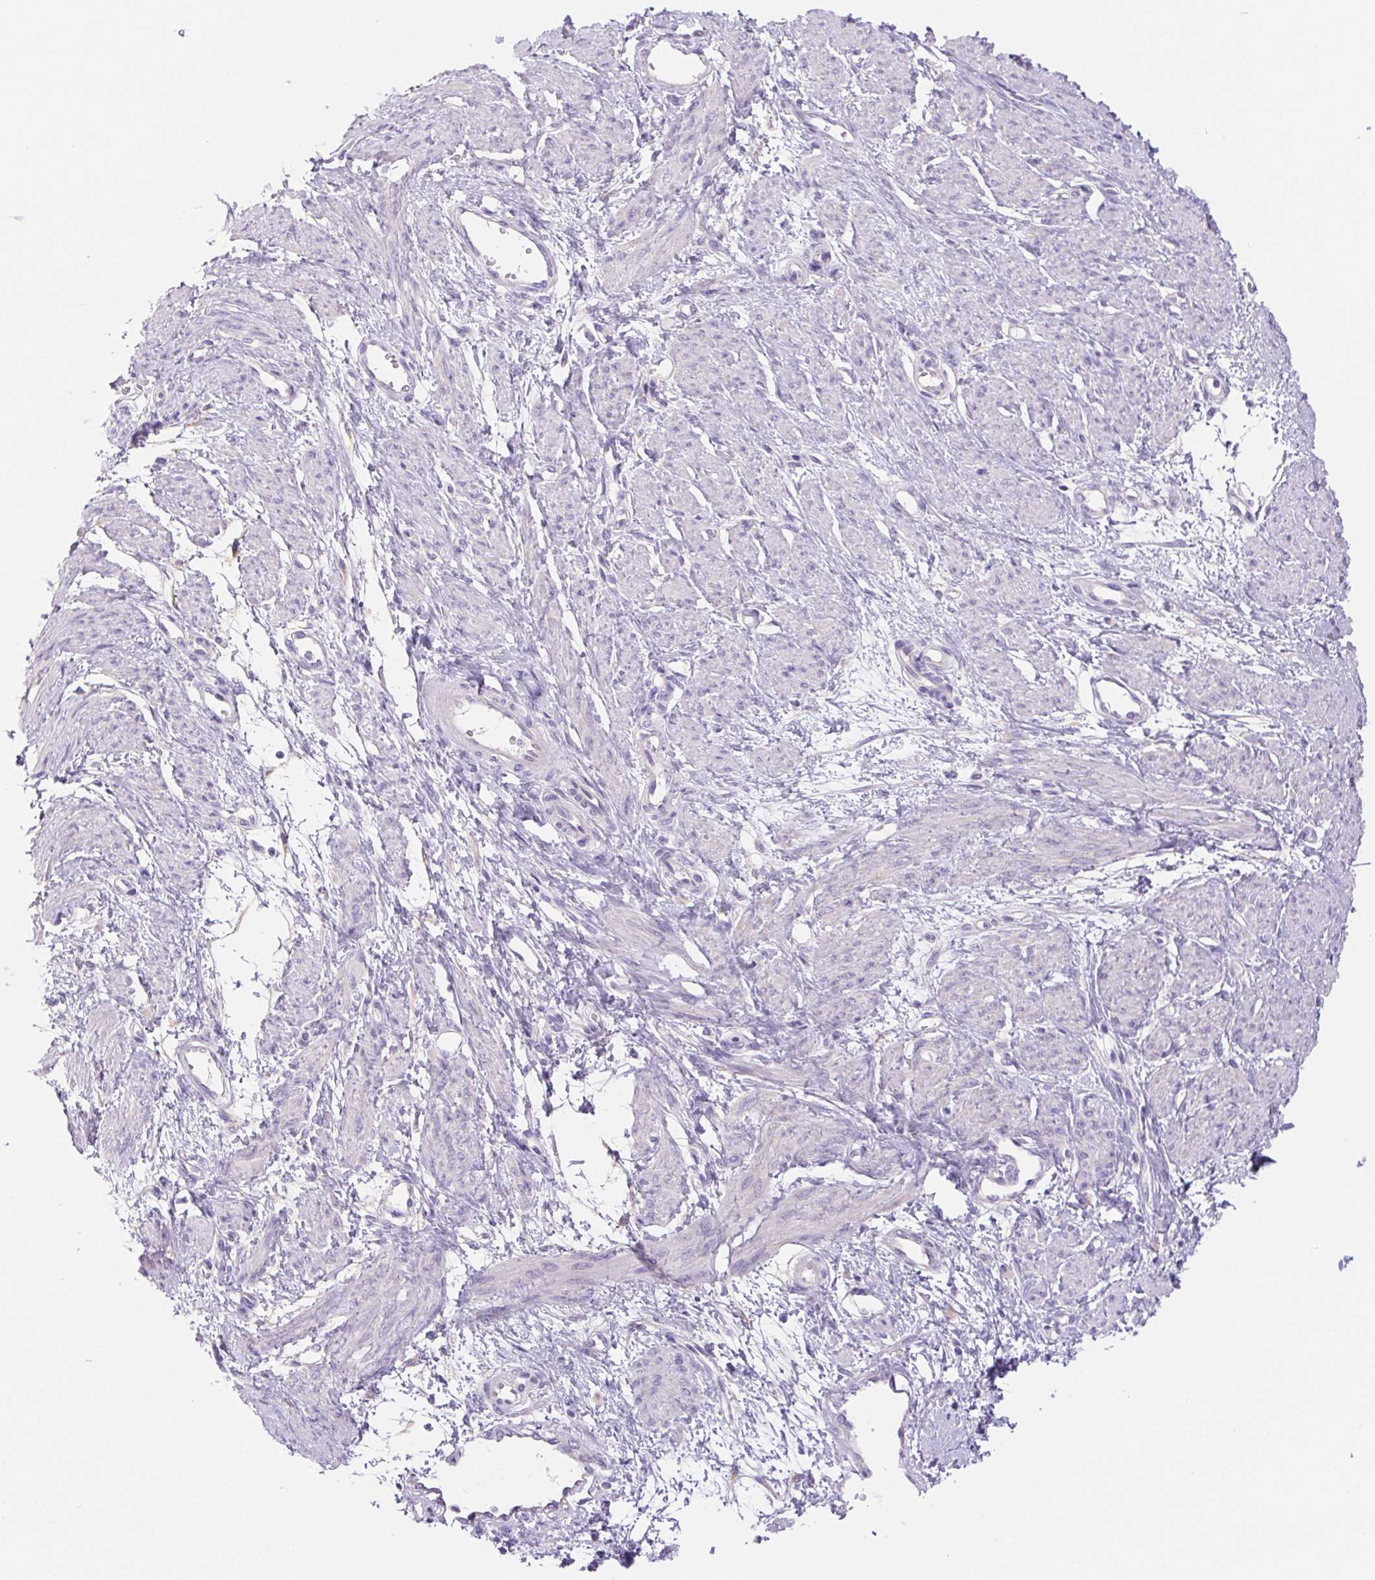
{"staining": {"intensity": "negative", "quantity": "none", "location": "none"}, "tissue": "smooth muscle", "cell_type": "Smooth muscle cells", "image_type": "normal", "snomed": [{"axis": "morphology", "description": "Normal tissue, NOS"}, {"axis": "topography", "description": "Smooth muscle"}, {"axis": "topography", "description": "Uterus"}], "caption": "IHC of normal smooth muscle demonstrates no staining in smooth muscle cells. Brightfield microscopy of immunohistochemistry stained with DAB (brown) and hematoxylin (blue), captured at high magnification.", "gene": "PNLIP", "patient": {"sex": "female", "age": 39}}